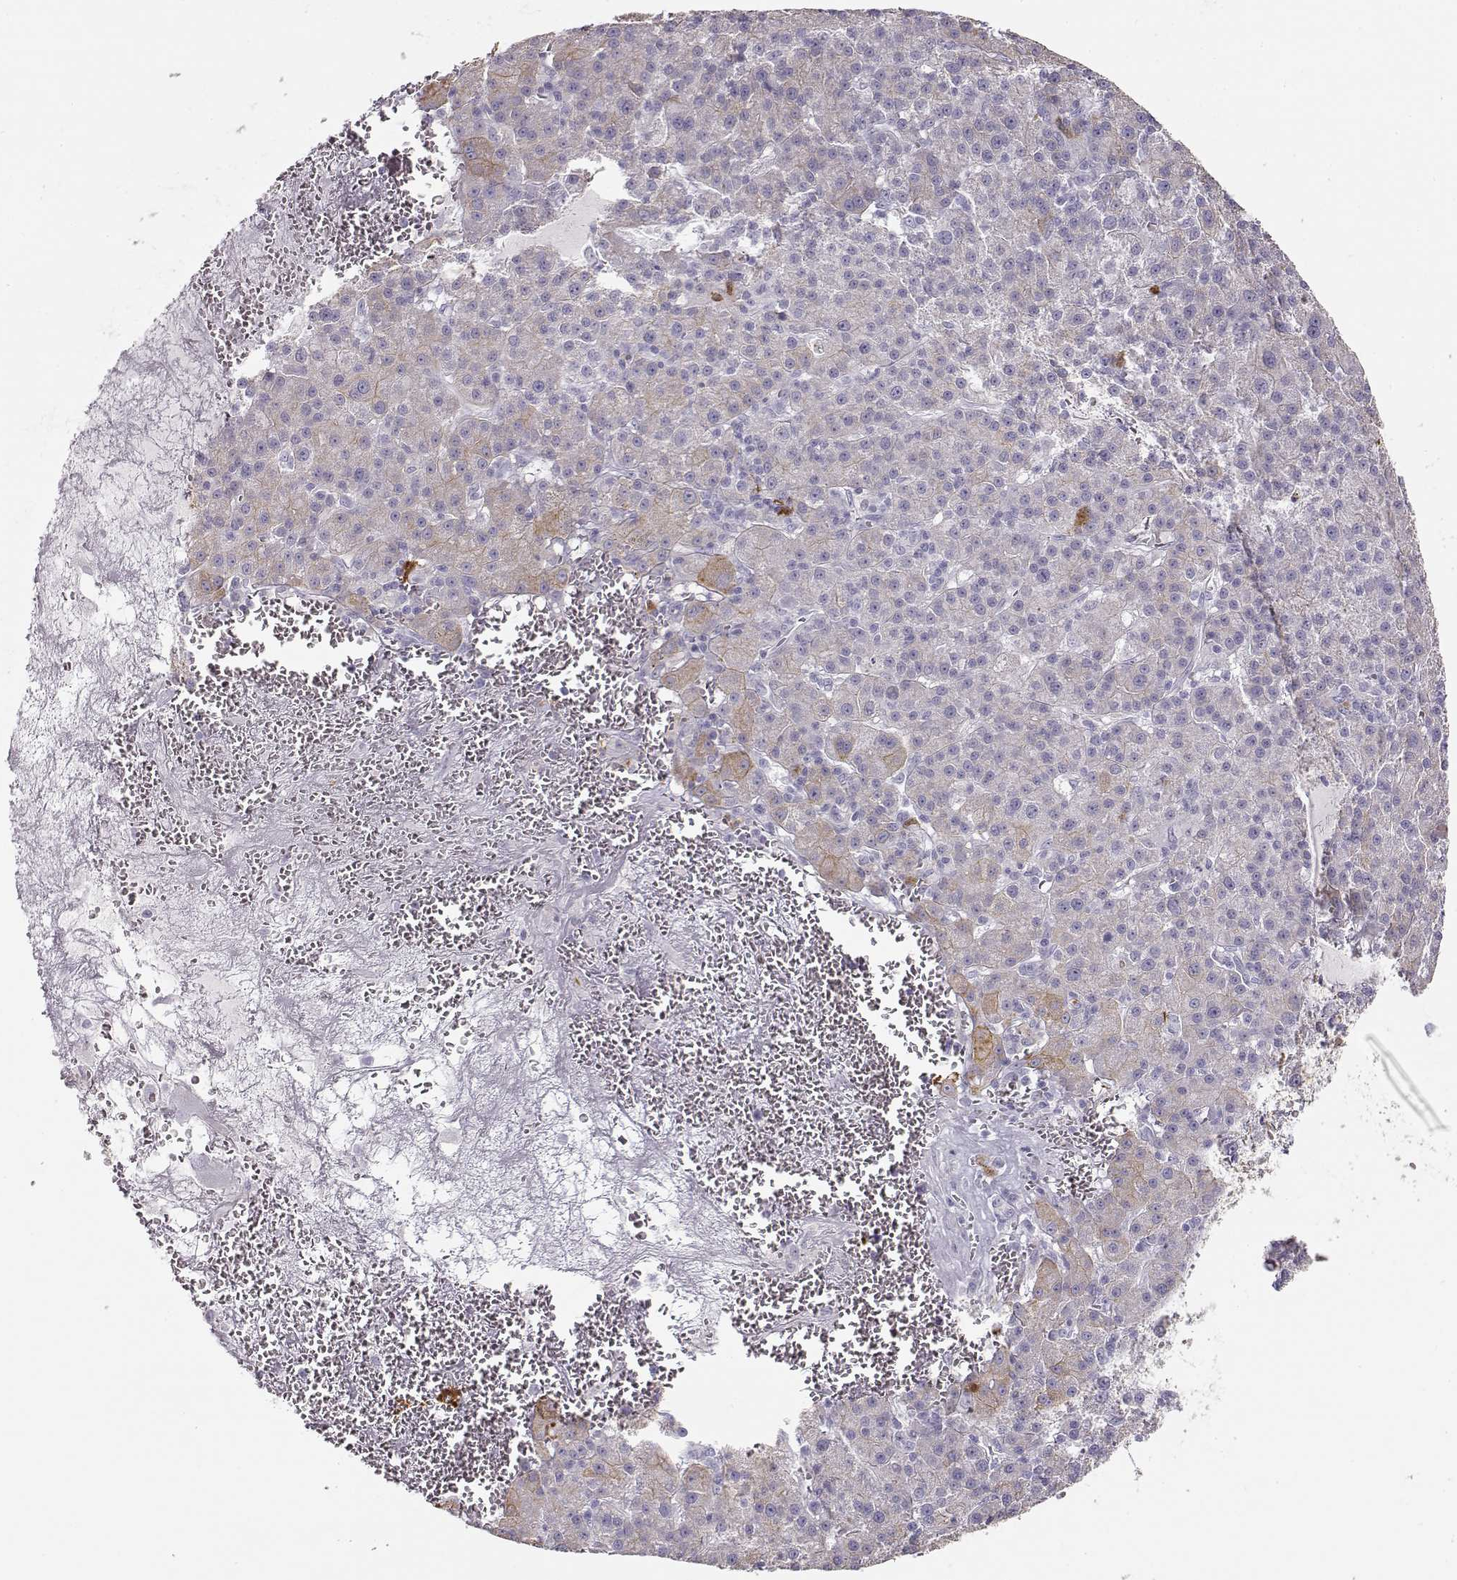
{"staining": {"intensity": "weak", "quantity": "<25%", "location": "cytoplasmic/membranous"}, "tissue": "liver cancer", "cell_type": "Tumor cells", "image_type": "cancer", "snomed": [{"axis": "morphology", "description": "Carcinoma, Hepatocellular, NOS"}, {"axis": "topography", "description": "Liver"}], "caption": "IHC image of liver cancer (hepatocellular carcinoma) stained for a protein (brown), which demonstrates no staining in tumor cells. (Stains: DAB (3,3'-diaminobenzidine) IHC with hematoxylin counter stain, Microscopy: brightfield microscopy at high magnification).", "gene": "S100B", "patient": {"sex": "female", "age": 60}}